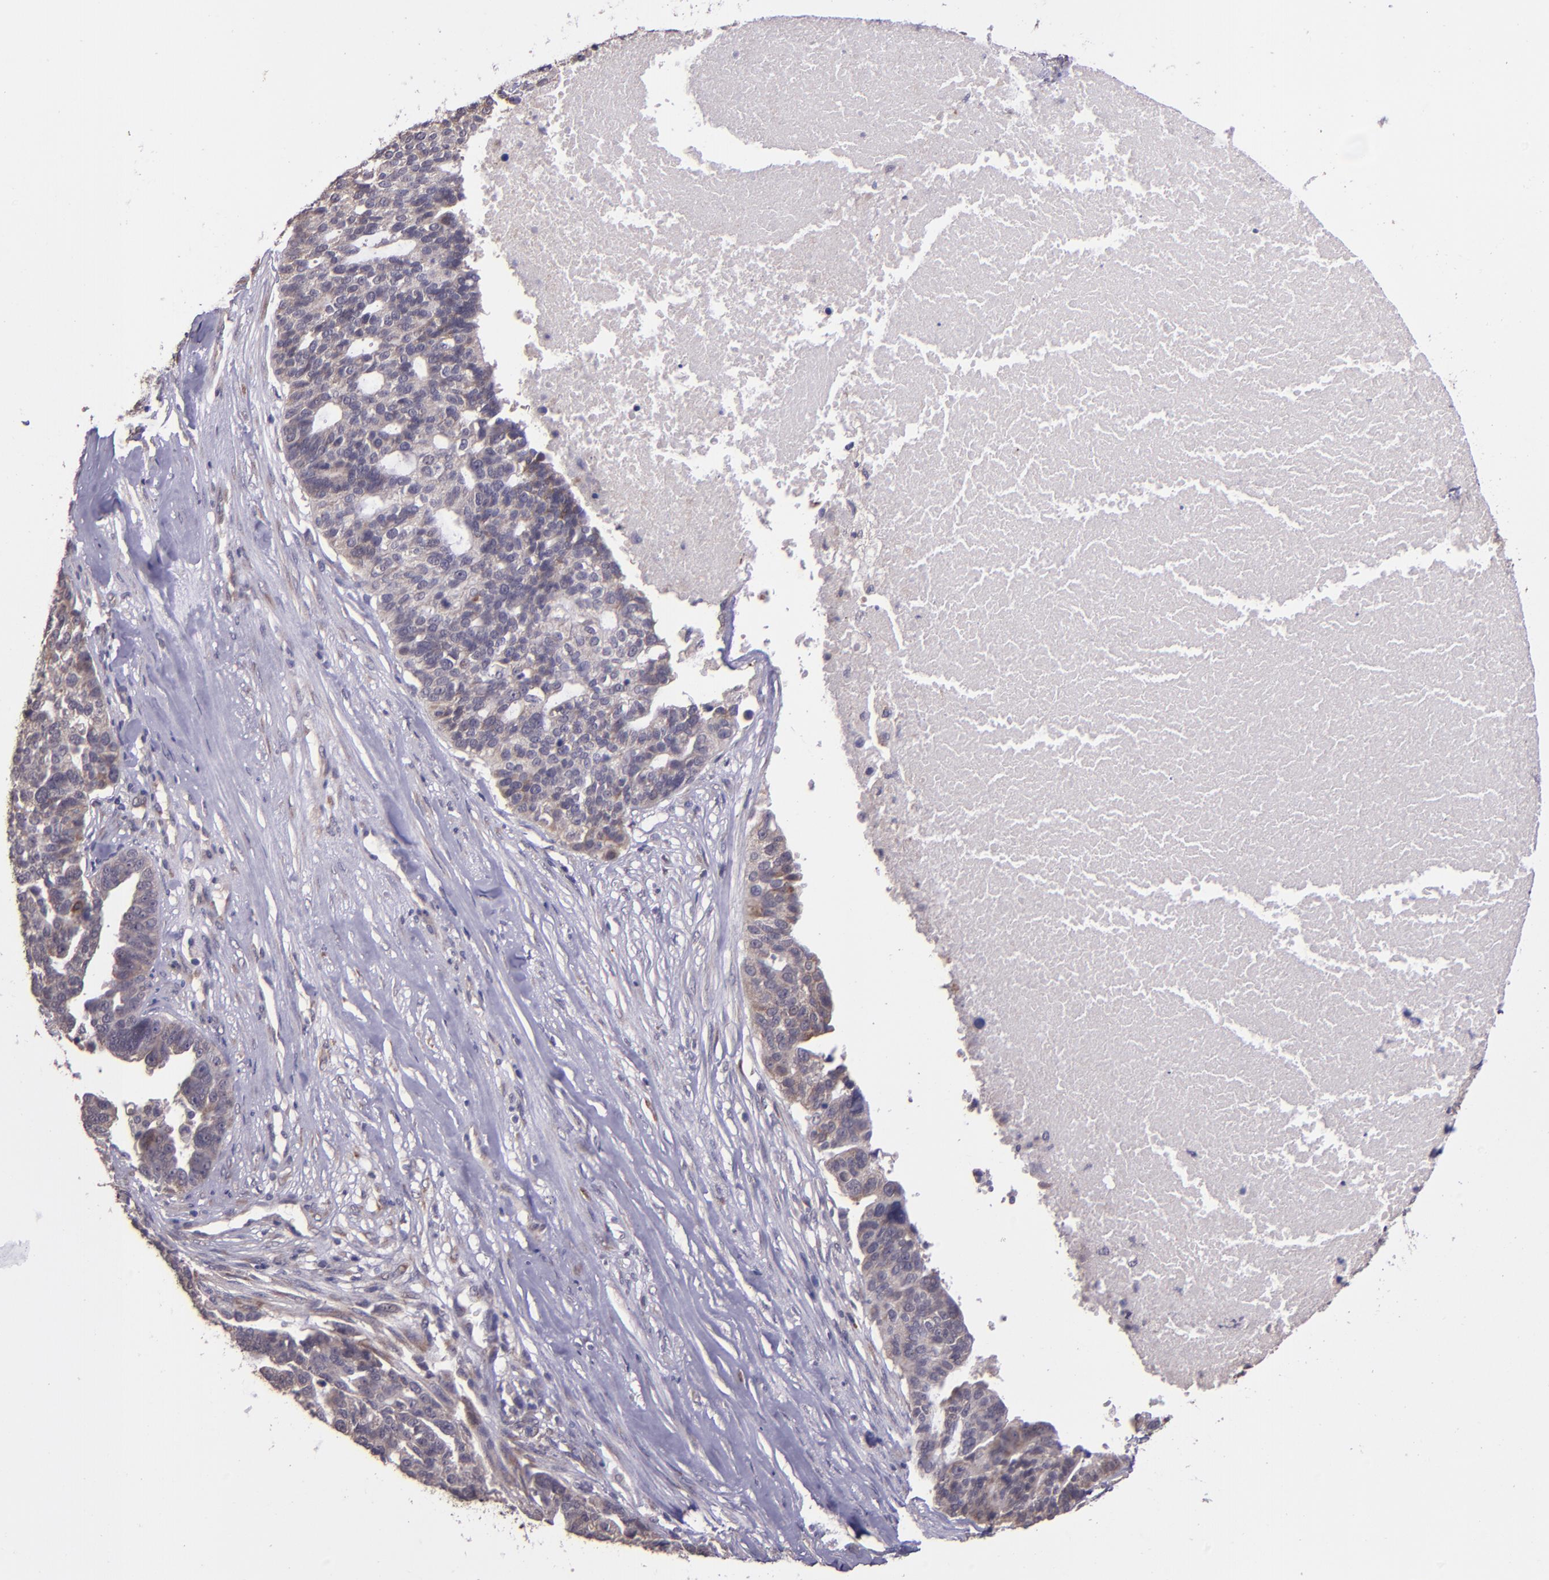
{"staining": {"intensity": "weak", "quantity": ">75%", "location": "cytoplasmic/membranous"}, "tissue": "ovarian cancer", "cell_type": "Tumor cells", "image_type": "cancer", "snomed": [{"axis": "morphology", "description": "Cystadenocarcinoma, serous, NOS"}, {"axis": "topography", "description": "Ovary"}], "caption": "High-magnification brightfield microscopy of ovarian serous cystadenocarcinoma stained with DAB (3,3'-diaminobenzidine) (brown) and counterstained with hematoxylin (blue). tumor cells exhibit weak cytoplasmic/membranous expression is seen in approximately>75% of cells.", "gene": "TAF7L", "patient": {"sex": "female", "age": 59}}